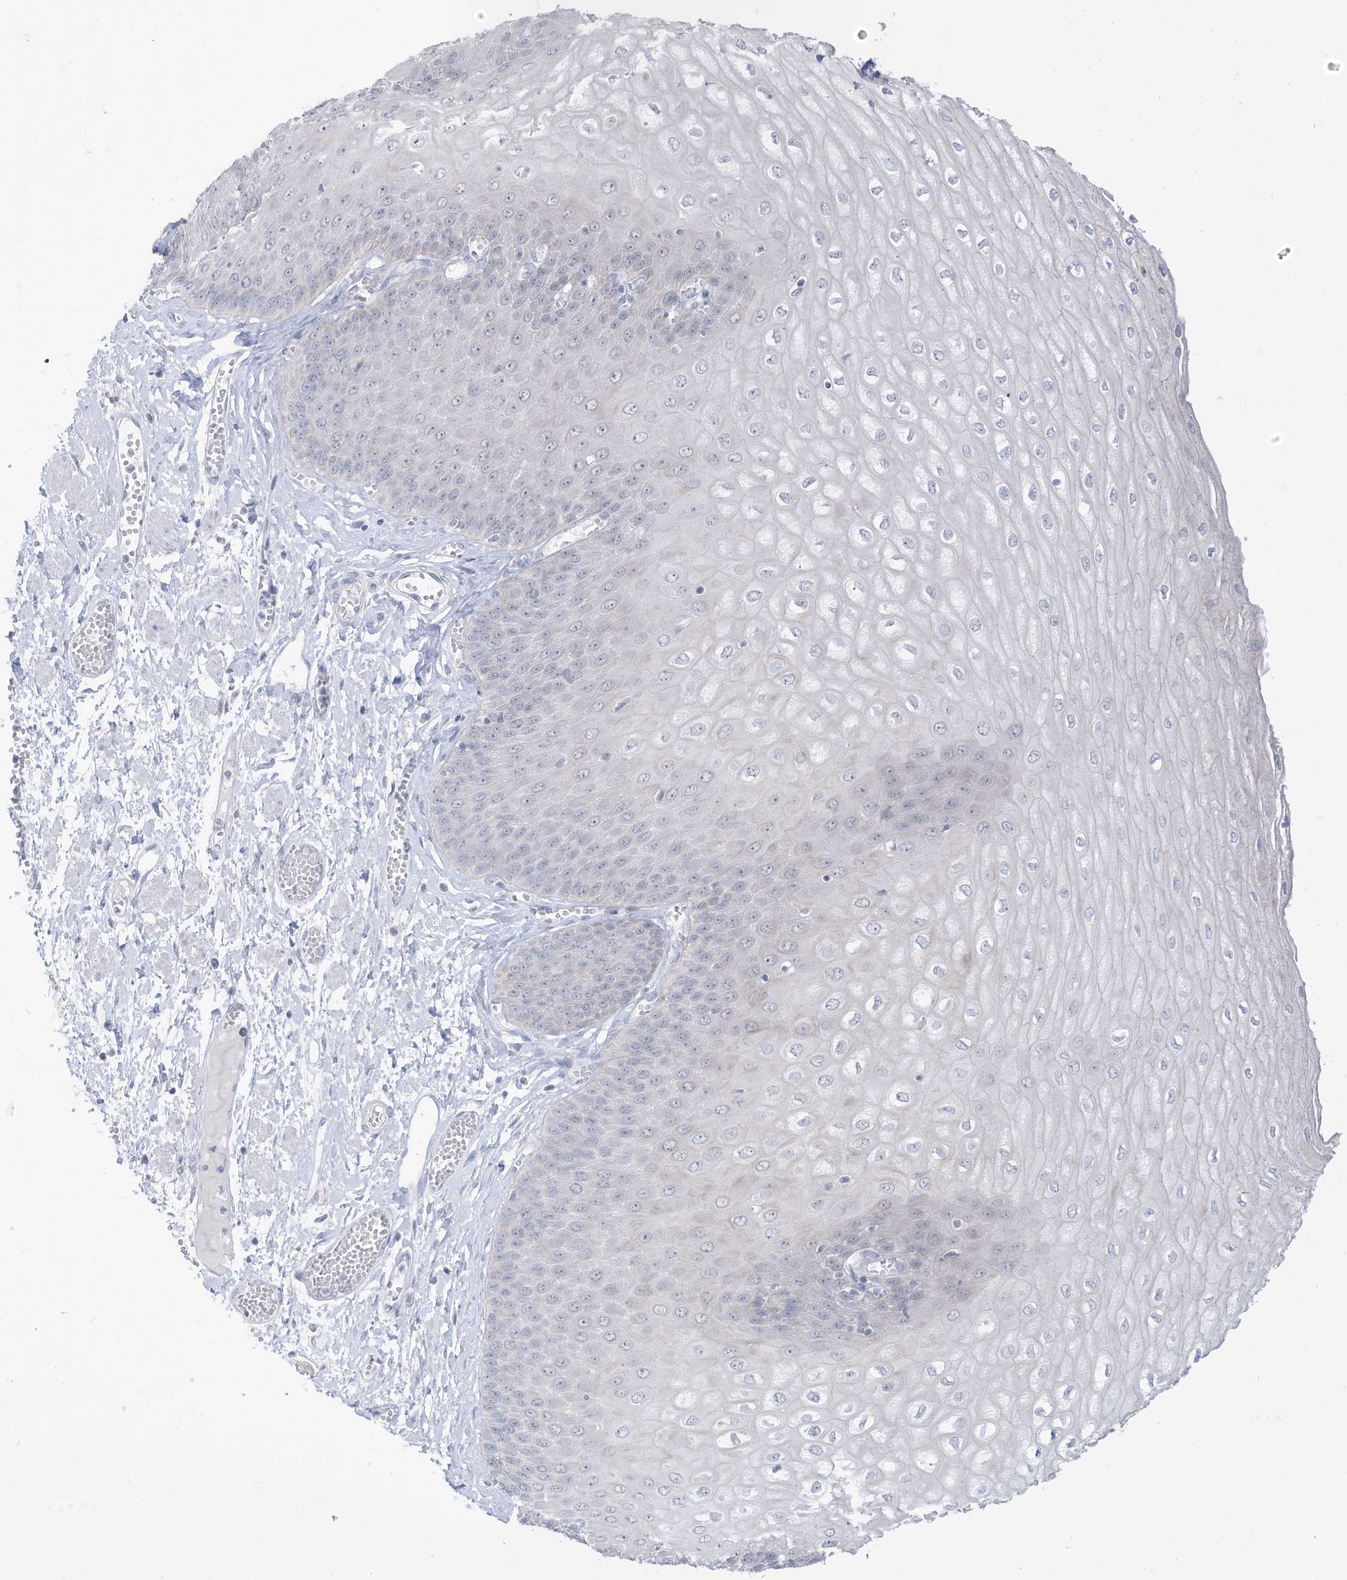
{"staining": {"intensity": "weak", "quantity": "<25%", "location": "cytoplasmic/membranous"}, "tissue": "esophagus", "cell_type": "Squamous epithelial cells", "image_type": "normal", "snomed": [{"axis": "morphology", "description": "Normal tissue, NOS"}, {"axis": "topography", "description": "Esophagus"}], "caption": "Esophagus stained for a protein using immunohistochemistry (IHC) displays no positivity squamous epithelial cells.", "gene": "OGT", "patient": {"sex": "male", "age": 60}}